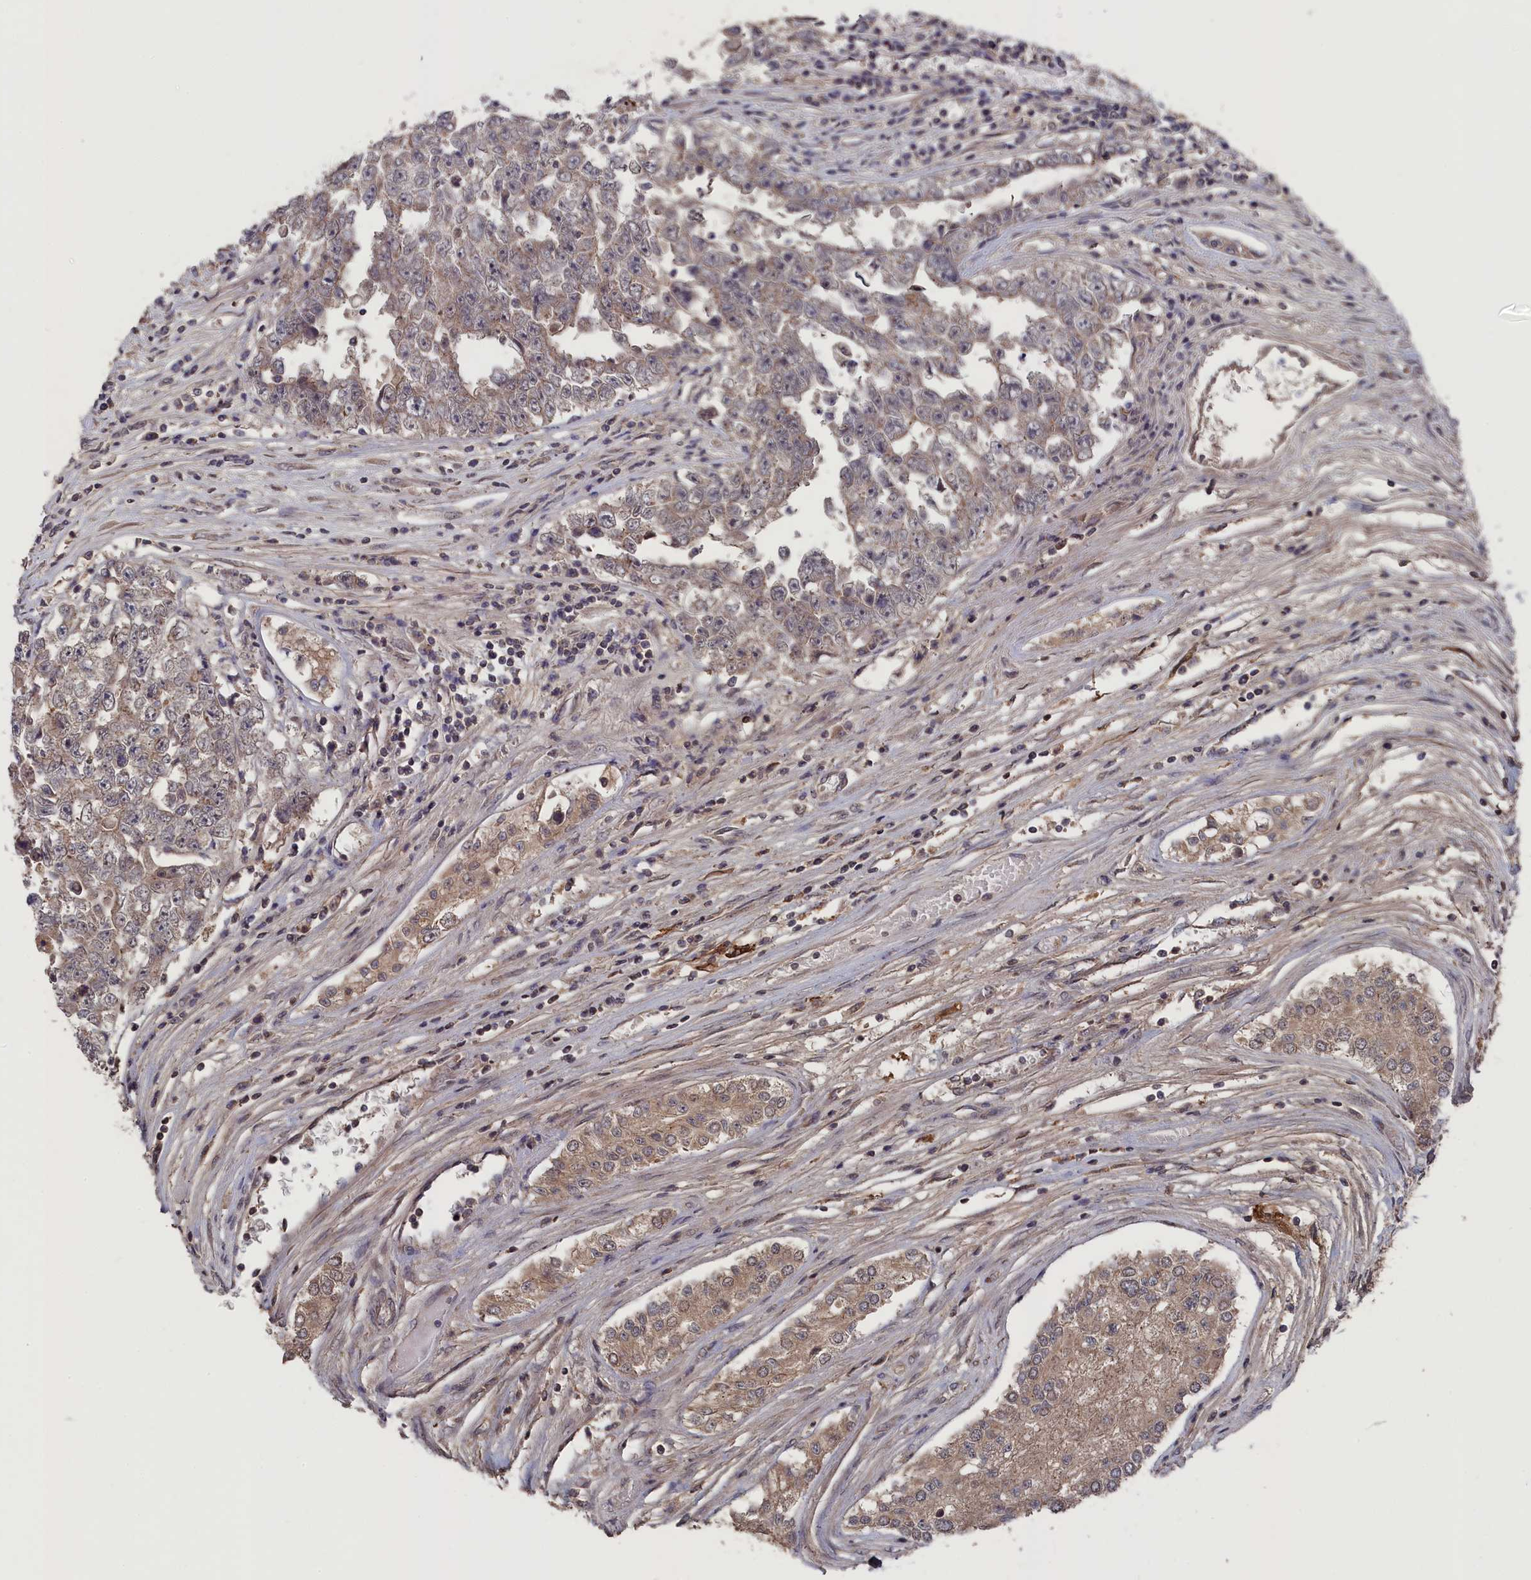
{"staining": {"intensity": "weak", "quantity": "<25%", "location": "cytoplasmic/membranous"}, "tissue": "testis cancer", "cell_type": "Tumor cells", "image_type": "cancer", "snomed": [{"axis": "morphology", "description": "Carcinoma, Embryonal, NOS"}, {"axis": "topography", "description": "Testis"}], "caption": "An image of human testis embryonal carcinoma is negative for staining in tumor cells.", "gene": "TMC5", "patient": {"sex": "male", "age": 25}}